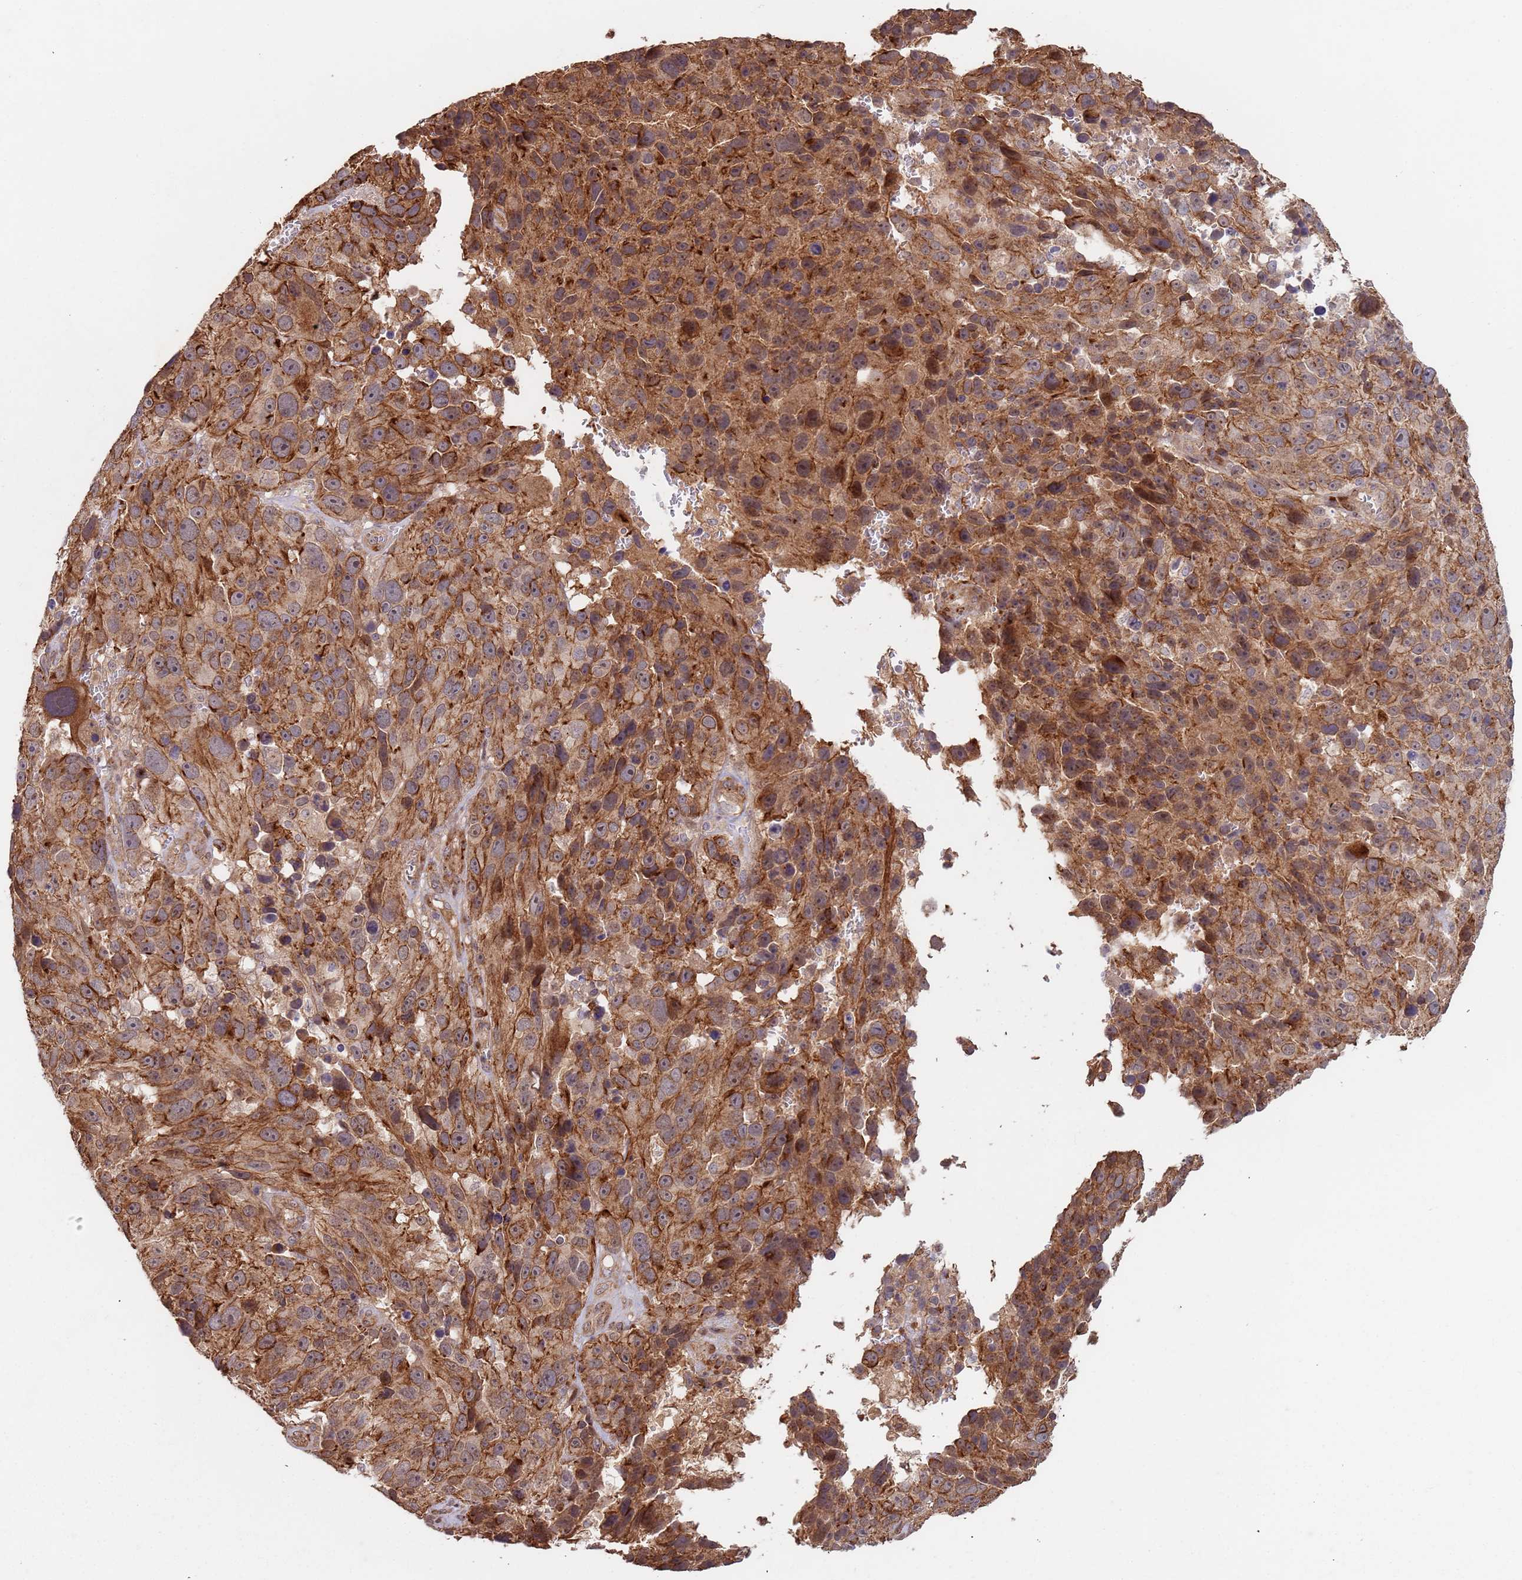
{"staining": {"intensity": "strong", "quantity": ">75%", "location": "cytoplasmic/membranous"}, "tissue": "melanoma", "cell_type": "Tumor cells", "image_type": "cancer", "snomed": [{"axis": "morphology", "description": "Malignant melanoma, NOS"}, {"axis": "topography", "description": "Skin"}], "caption": "Melanoma stained for a protein displays strong cytoplasmic/membranous positivity in tumor cells.", "gene": "KANSL1L", "patient": {"sex": "male", "age": 84}}